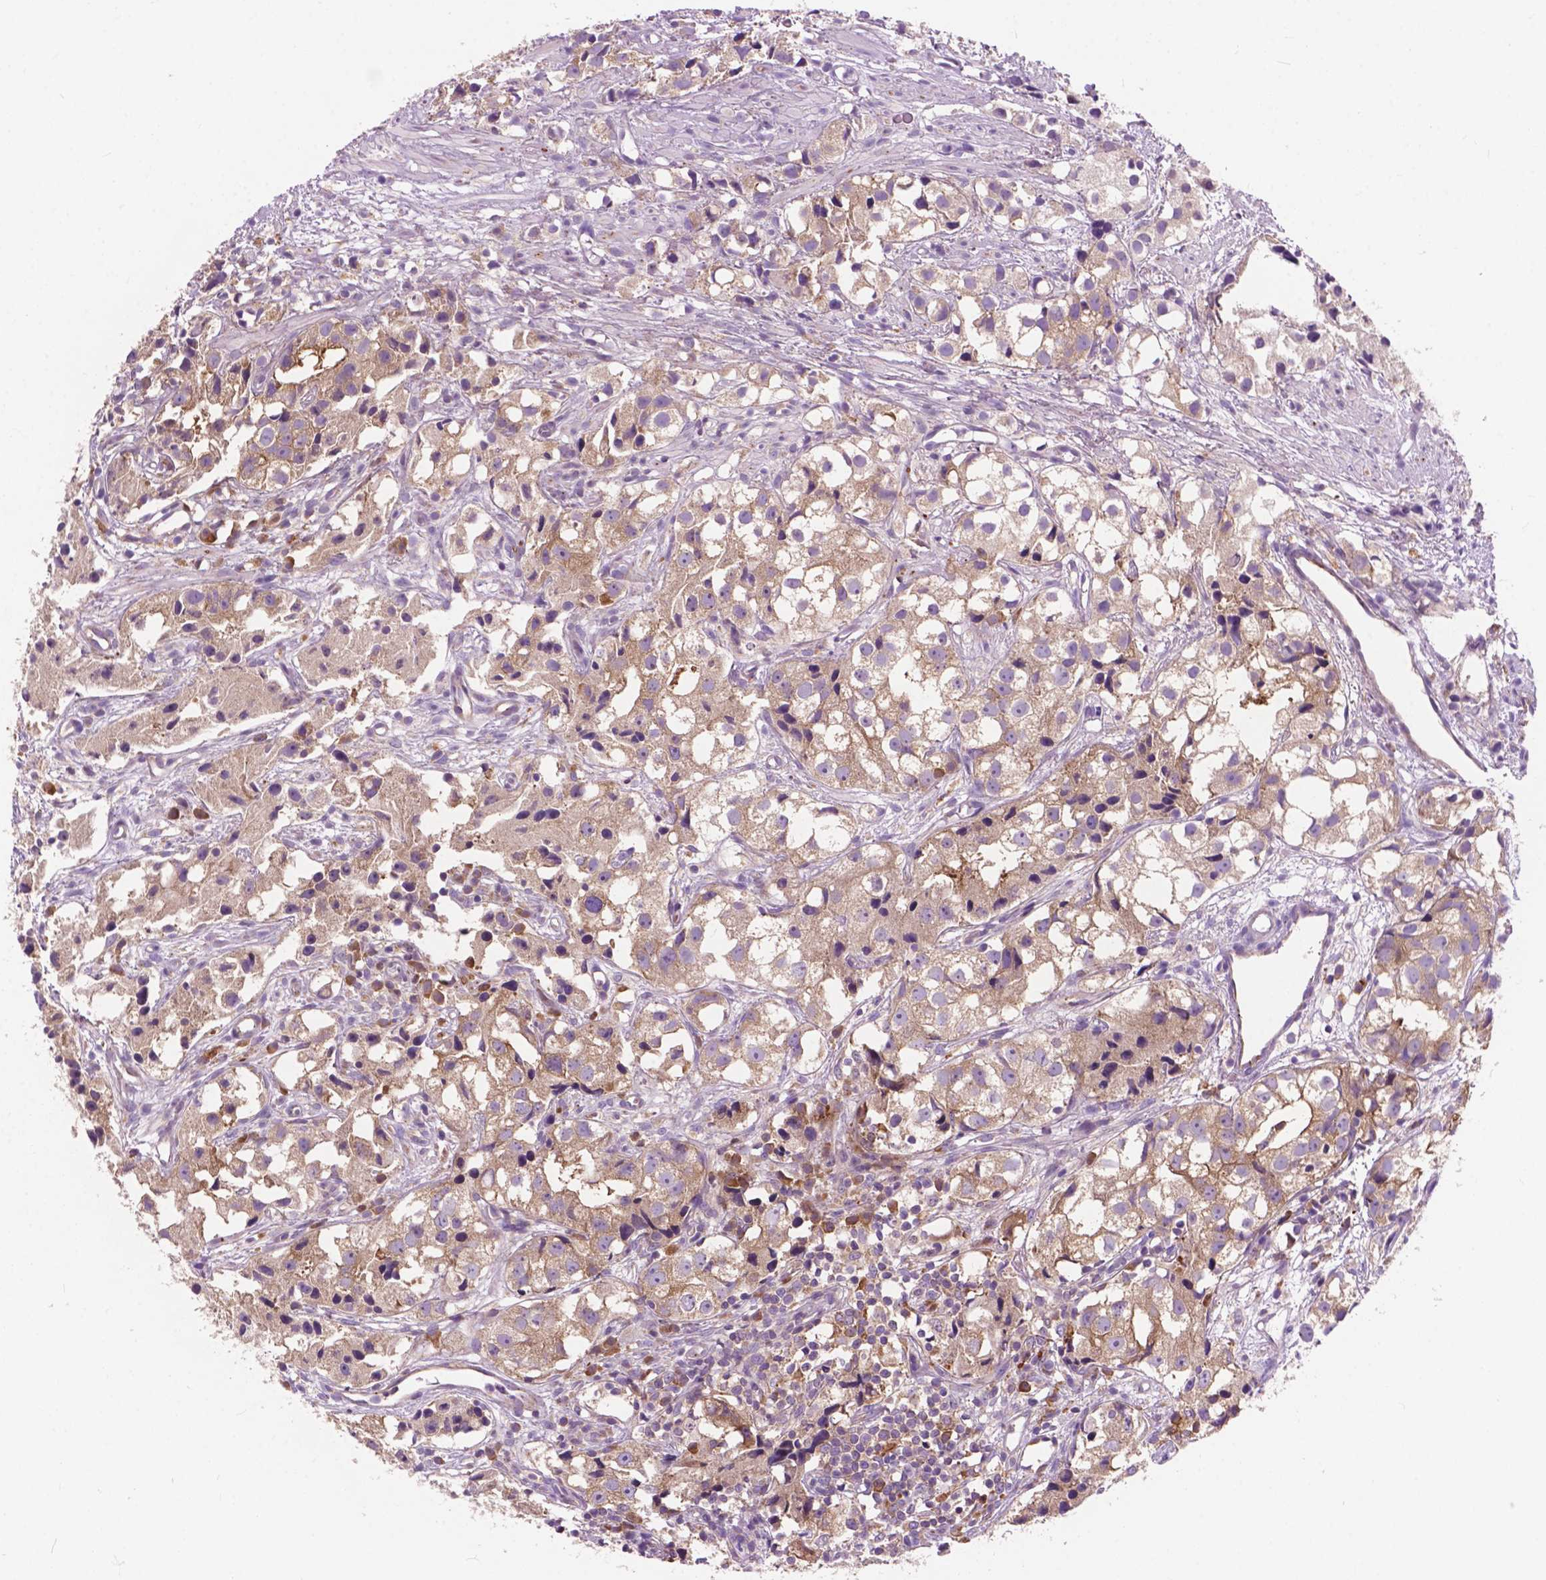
{"staining": {"intensity": "weak", "quantity": "25%-75%", "location": "cytoplasmic/membranous"}, "tissue": "prostate cancer", "cell_type": "Tumor cells", "image_type": "cancer", "snomed": [{"axis": "morphology", "description": "Adenocarcinoma, High grade"}, {"axis": "topography", "description": "Prostate"}], "caption": "Prostate high-grade adenocarcinoma stained with a brown dye reveals weak cytoplasmic/membranous positive staining in about 25%-75% of tumor cells.", "gene": "RPL37A", "patient": {"sex": "male", "age": 68}}